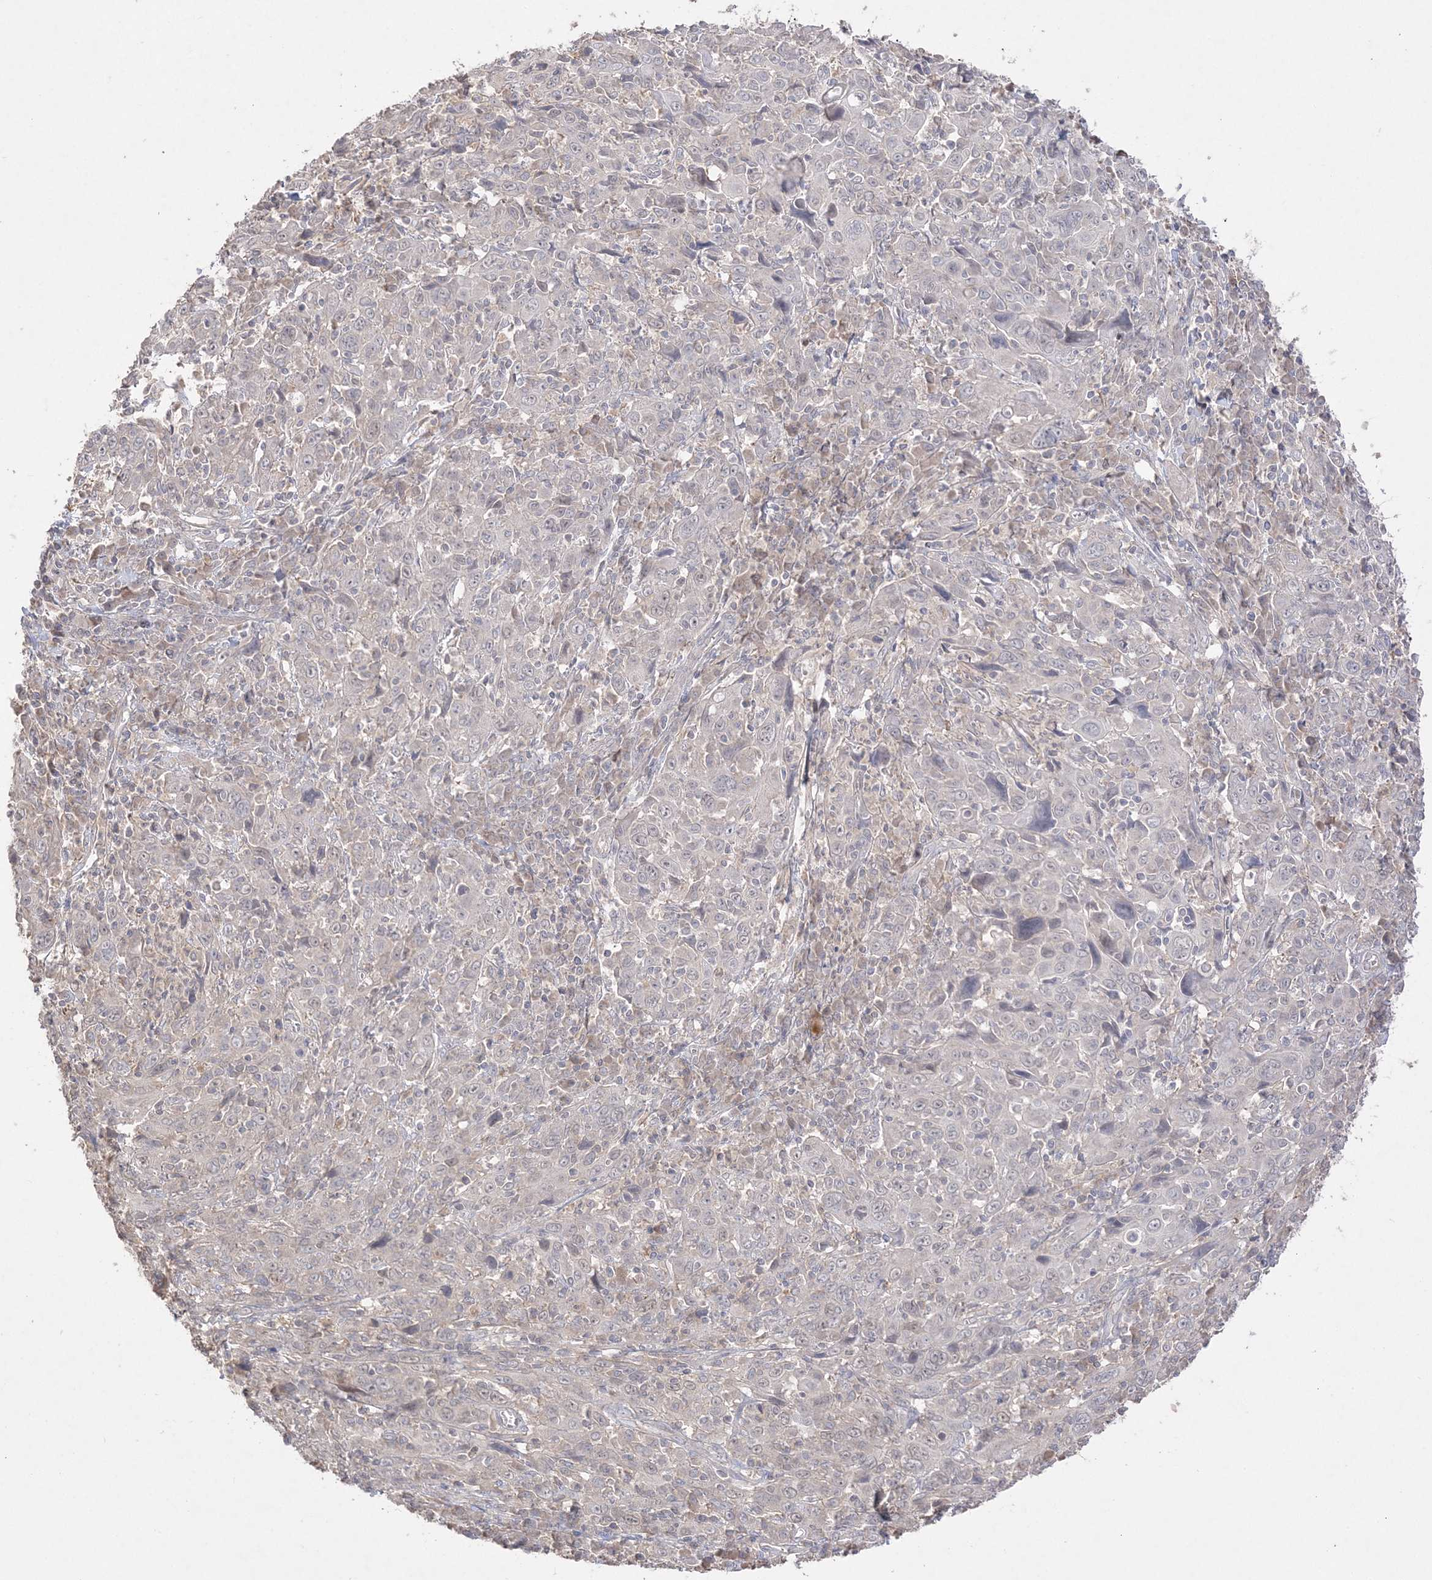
{"staining": {"intensity": "negative", "quantity": "none", "location": "none"}, "tissue": "cervical cancer", "cell_type": "Tumor cells", "image_type": "cancer", "snomed": [{"axis": "morphology", "description": "Squamous cell carcinoma, NOS"}, {"axis": "topography", "description": "Cervix"}], "caption": "This is a image of IHC staining of cervical cancer (squamous cell carcinoma), which shows no expression in tumor cells. Nuclei are stained in blue.", "gene": "SH3BP4", "patient": {"sex": "female", "age": 46}}